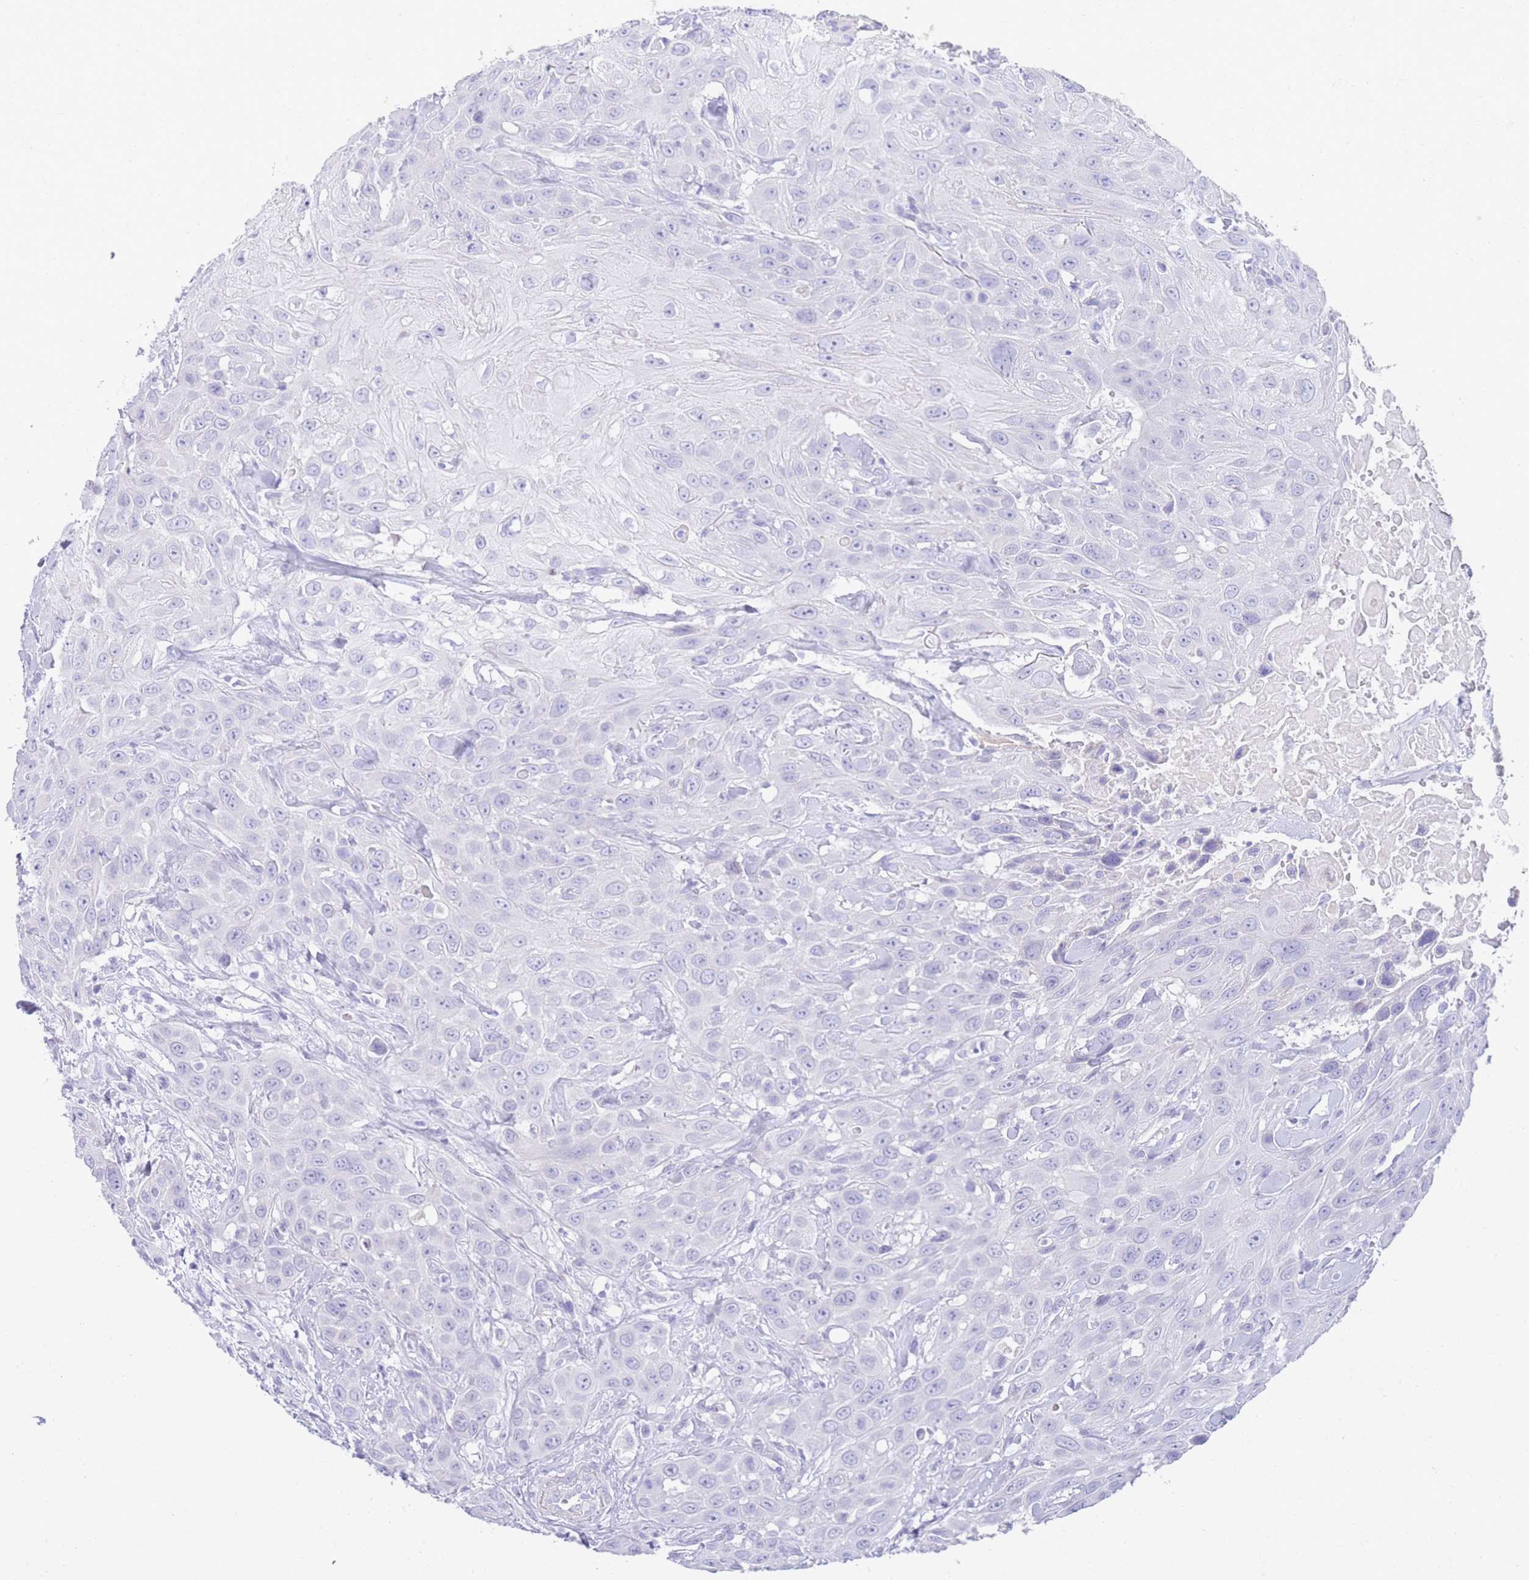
{"staining": {"intensity": "negative", "quantity": "none", "location": "none"}, "tissue": "head and neck cancer", "cell_type": "Tumor cells", "image_type": "cancer", "snomed": [{"axis": "morphology", "description": "Squamous cell carcinoma, NOS"}, {"axis": "topography", "description": "Head-Neck"}], "caption": "High magnification brightfield microscopy of head and neck cancer stained with DAB (3,3'-diaminobenzidine) (brown) and counterstained with hematoxylin (blue): tumor cells show no significant expression.", "gene": "LRRC37A", "patient": {"sex": "male", "age": 81}}